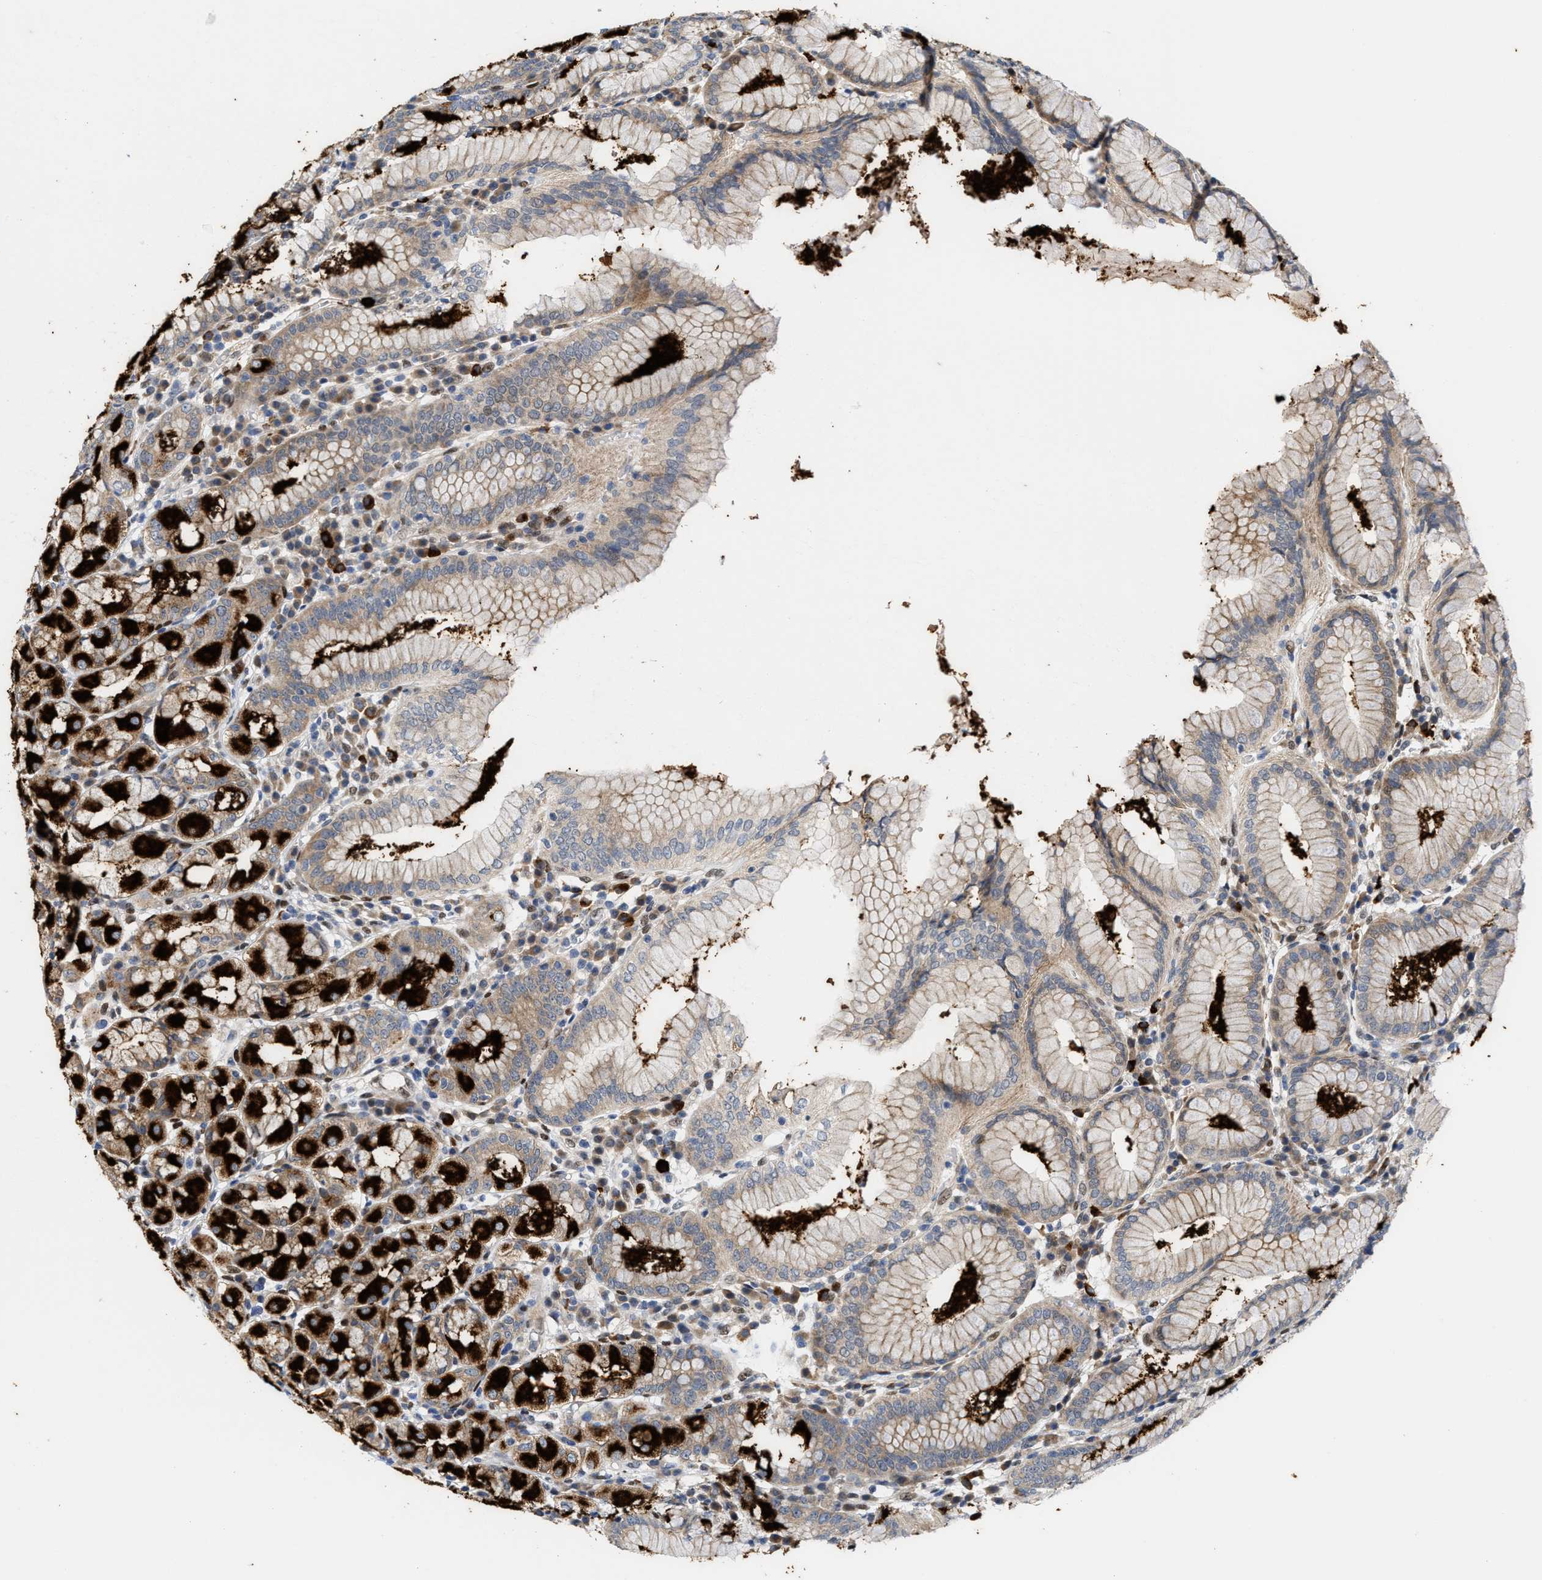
{"staining": {"intensity": "strong", "quantity": "25%-75%", "location": "cytoplasmic/membranous"}, "tissue": "stomach", "cell_type": "Glandular cells", "image_type": "normal", "snomed": [{"axis": "morphology", "description": "Normal tissue, NOS"}, {"axis": "topography", "description": "Stomach"}, {"axis": "topography", "description": "Stomach, lower"}], "caption": "Immunohistochemical staining of unremarkable stomach exhibits 25%-75% levels of strong cytoplasmic/membranous protein staining in about 25%-75% of glandular cells.", "gene": "TCF4", "patient": {"sex": "female", "age": 56}}